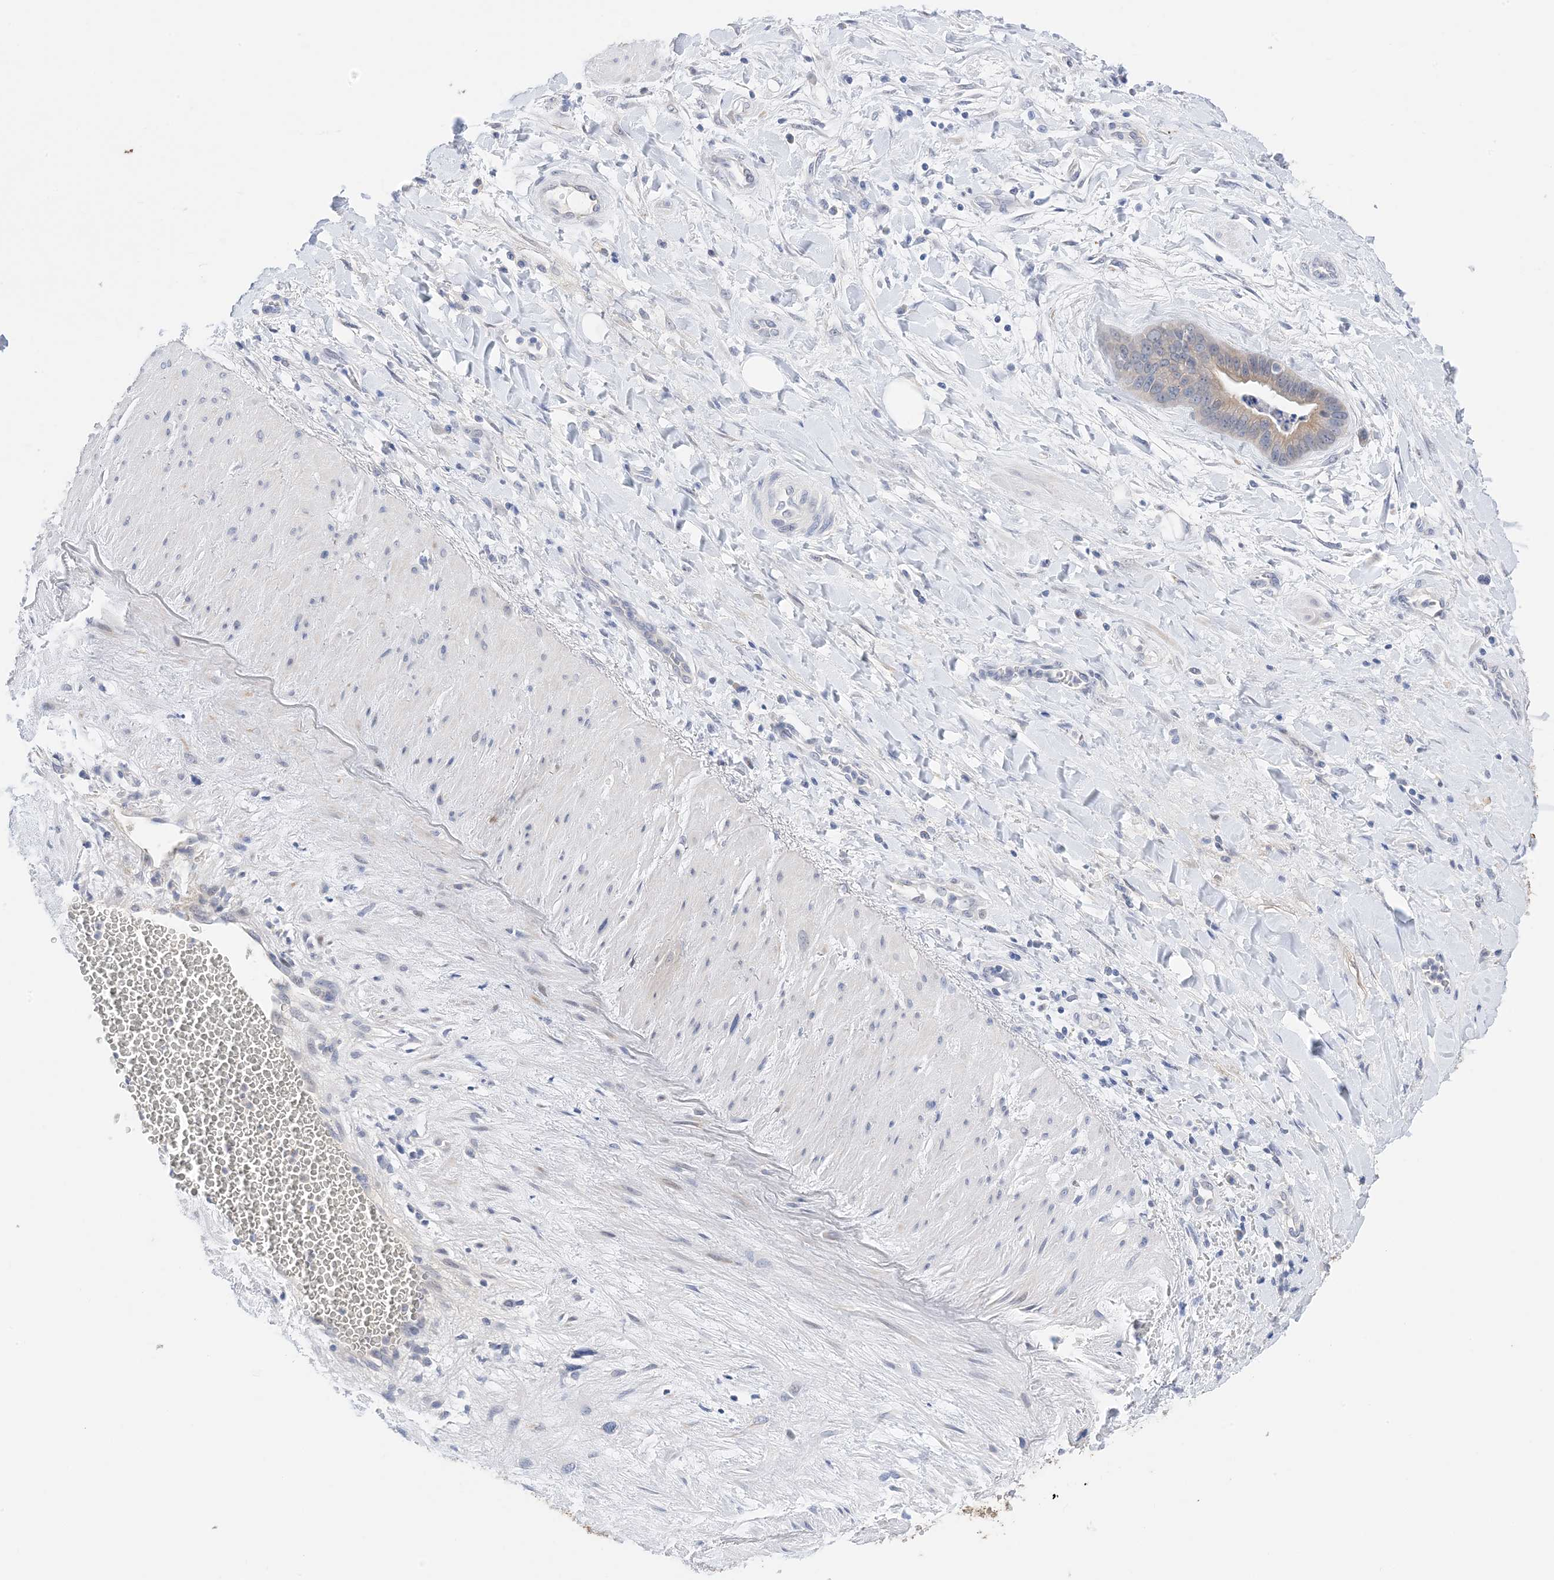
{"staining": {"intensity": "negative", "quantity": "none", "location": "none"}, "tissue": "adipose tissue", "cell_type": "Adipocytes", "image_type": "normal", "snomed": [{"axis": "morphology", "description": "Normal tissue, NOS"}, {"axis": "morphology", "description": "Adenocarcinoma, NOS"}, {"axis": "topography", "description": "Pancreas"}, {"axis": "topography", "description": "Peripheral nerve tissue"}], "caption": "Immunohistochemistry of unremarkable adipose tissue displays no positivity in adipocytes.", "gene": "PLK4", "patient": {"sex": "male", "age": 59}}